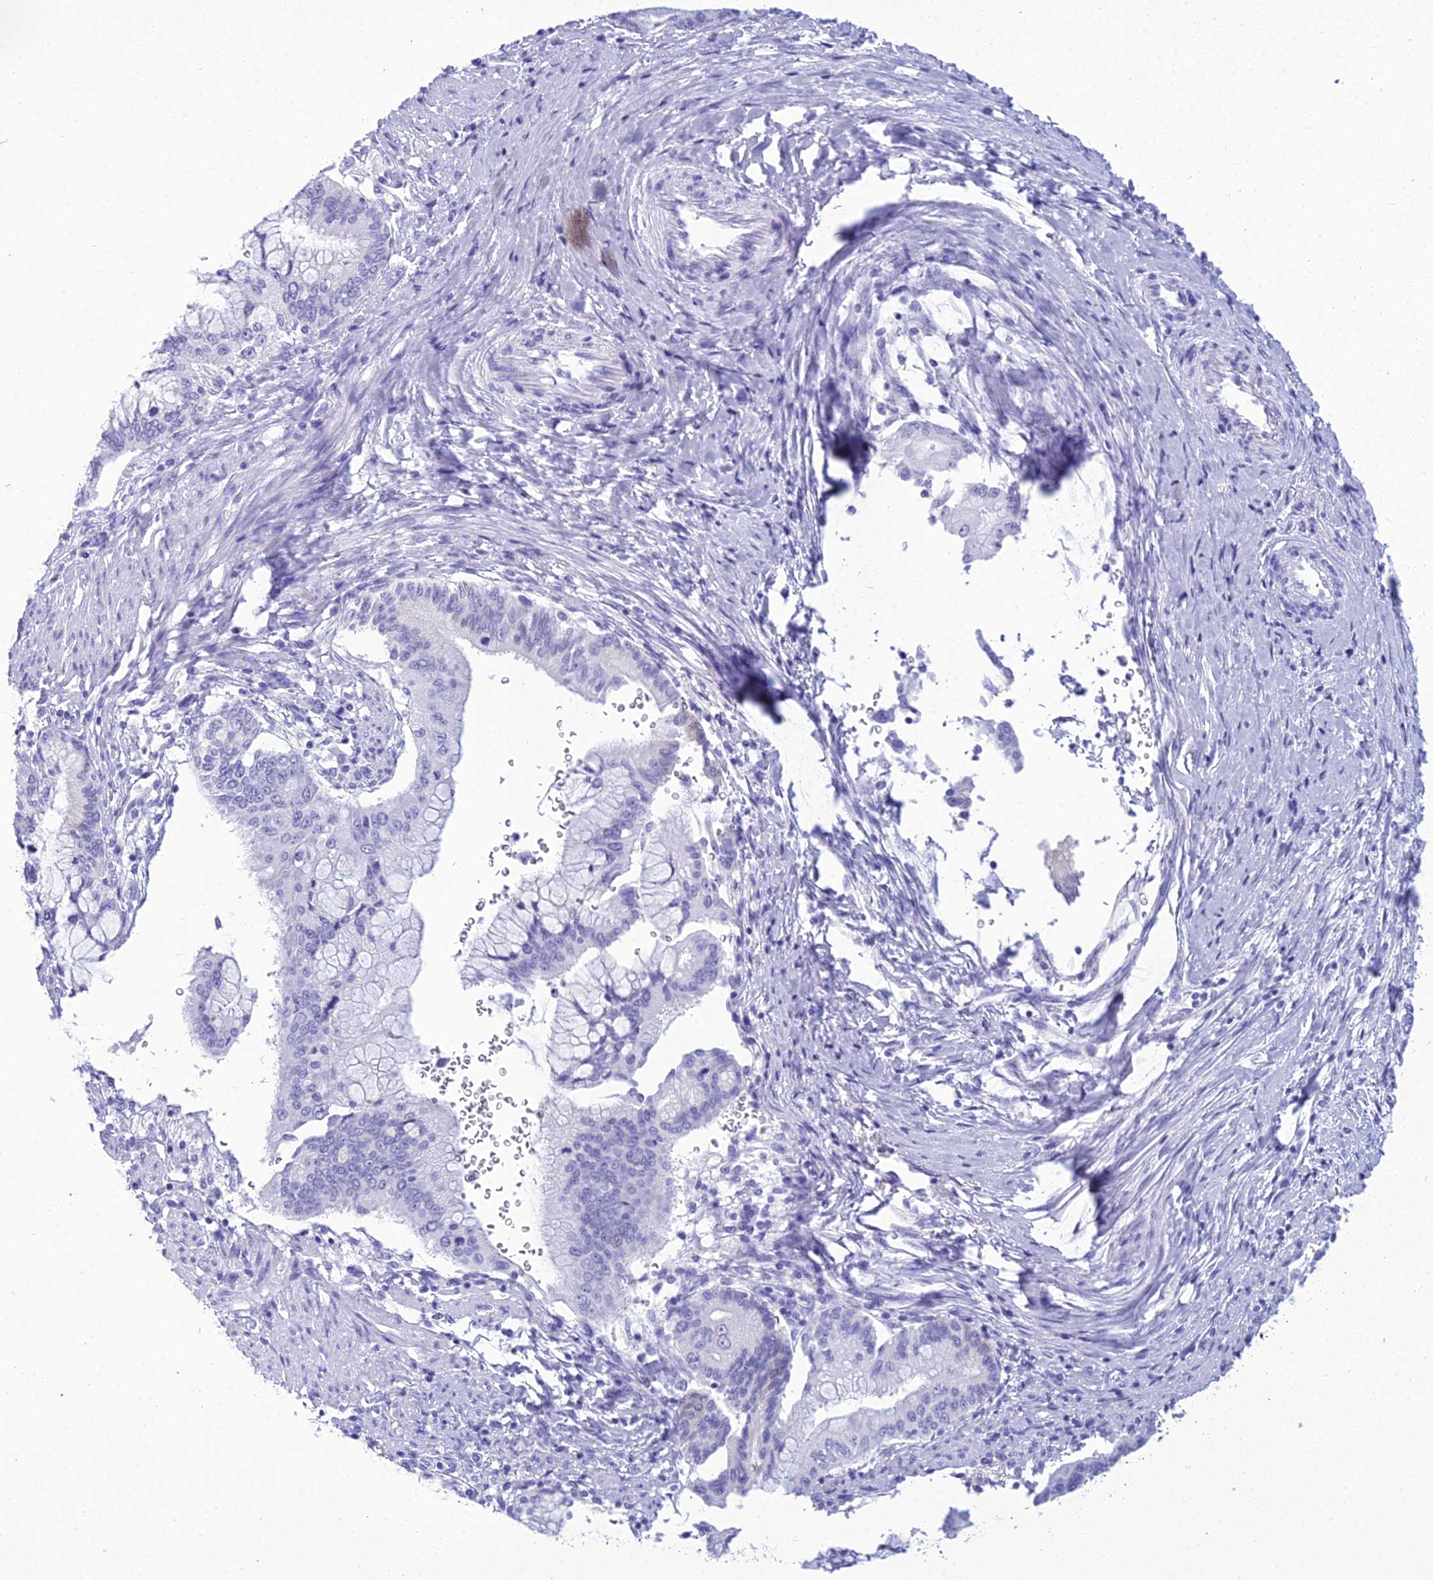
{"staining": {"intensity": "negative", "quantity": "none", "location": "none"}, "tissue": "pancreatic cancer", "cell_type": "Tumor cells", "image_type": "cancer", "snomed": [{"axis": "morphology", "description": "Adenocarcinoma, NOS"}, {"axis": "topography", "description": "Pancreas"}], "caption": "Tumor cells are negative for protein expression in human pancreatic cancer (adenocarcinoma). Nuclei are stained in blue.", "gene": "ZNF442", "patient": {"sex": "male", "age": 46}}